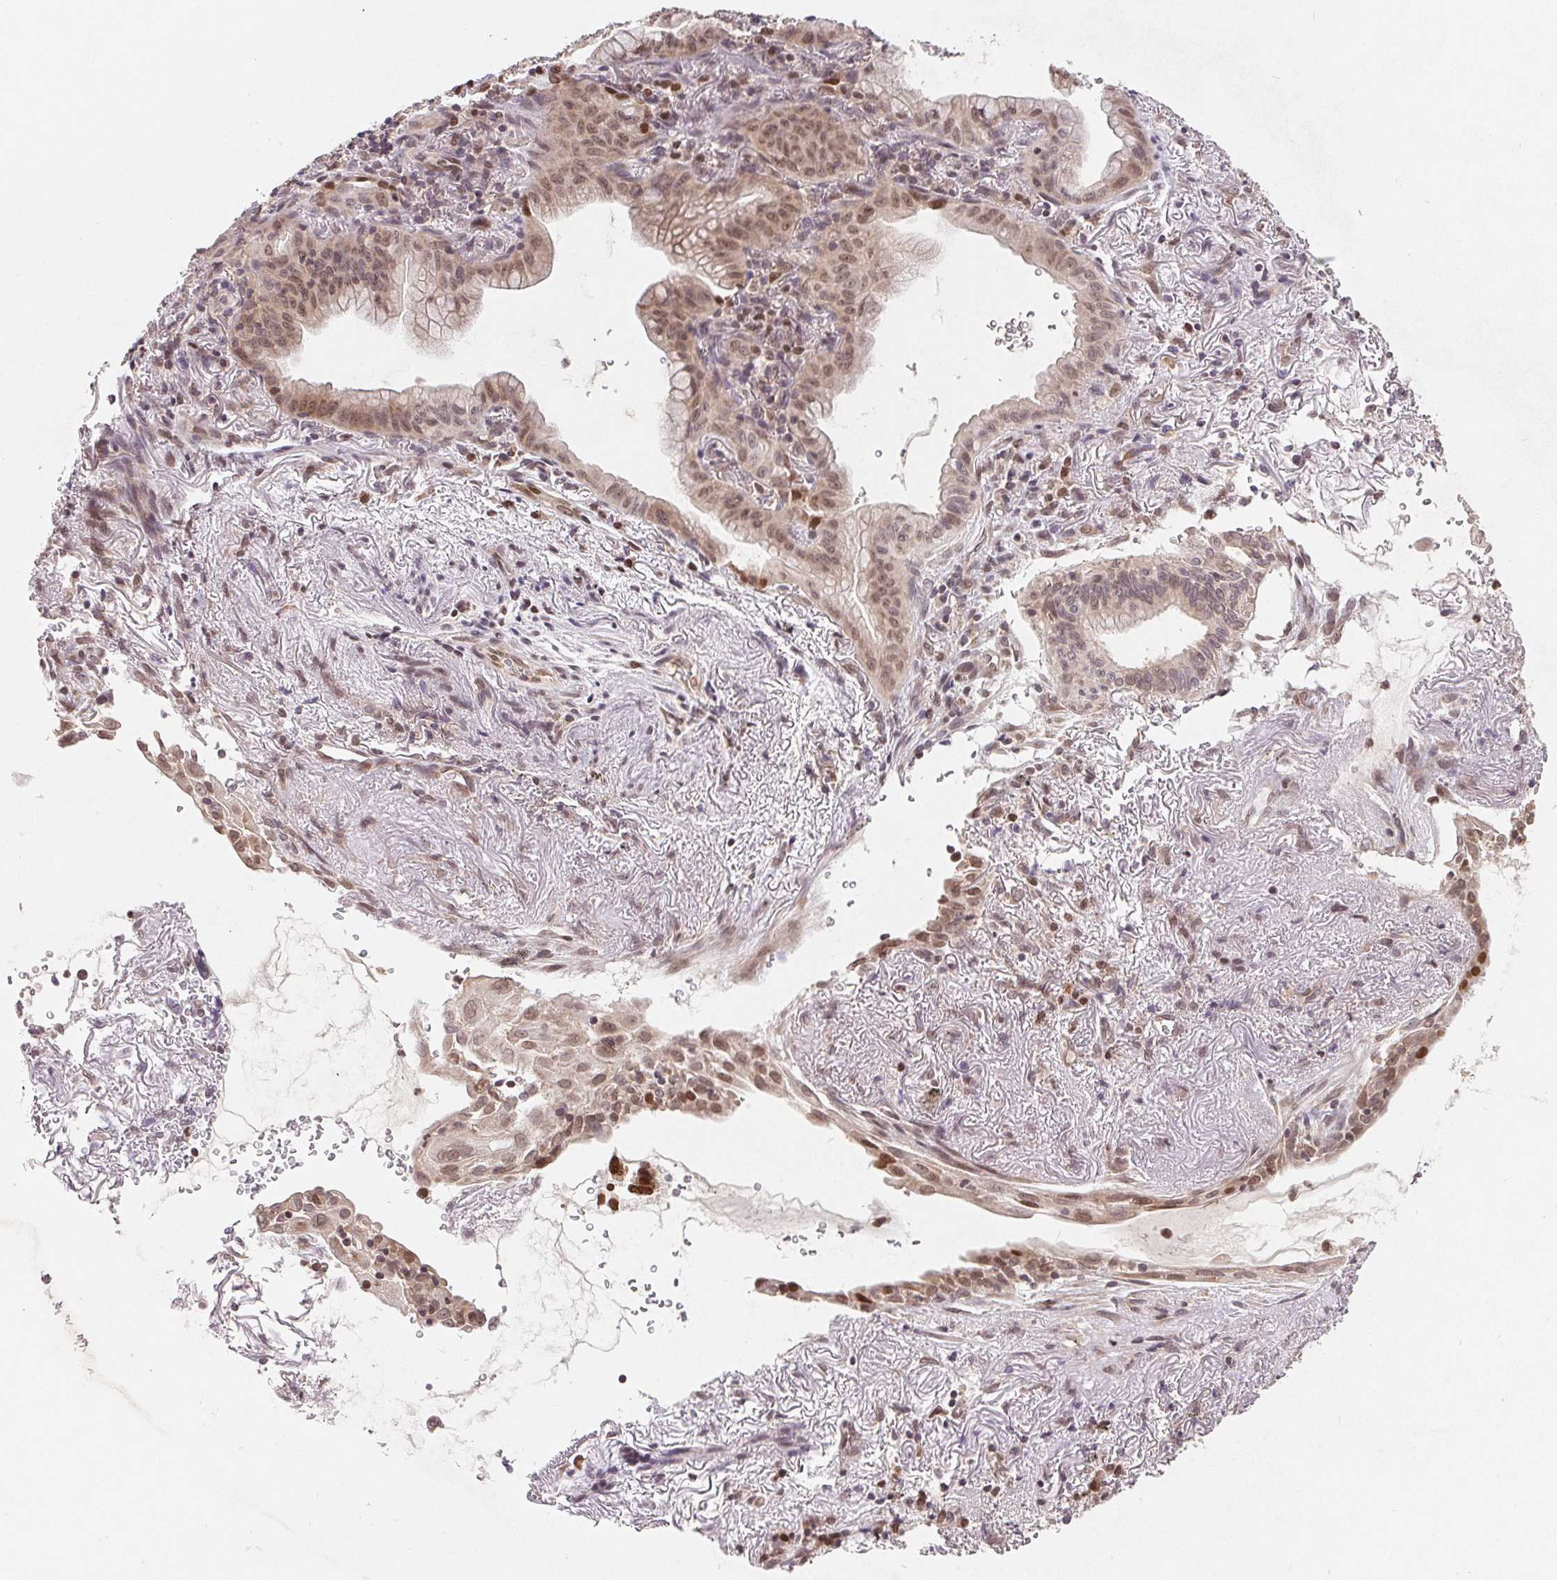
{"staining": {"intensity": "moderate", "quantity": "25%-75%", "location": "nuclear"}, "tissue": "lung cancer", "cell_type": "Tumor cells", "image_type": "cancer", "snomed": [{"axis": "morphology", "description": "Adenocarcinoma, NOS"}, {"axis": "topography", "description": "Lung"}], "caption": "This is an image of immunohistochemistry staining of adenocarcinoma (lung), which shows moderate expression in the nuclear of tumor cells.", "gene": "HMGN3", "patient": {"sex": "male", "age": 77}}